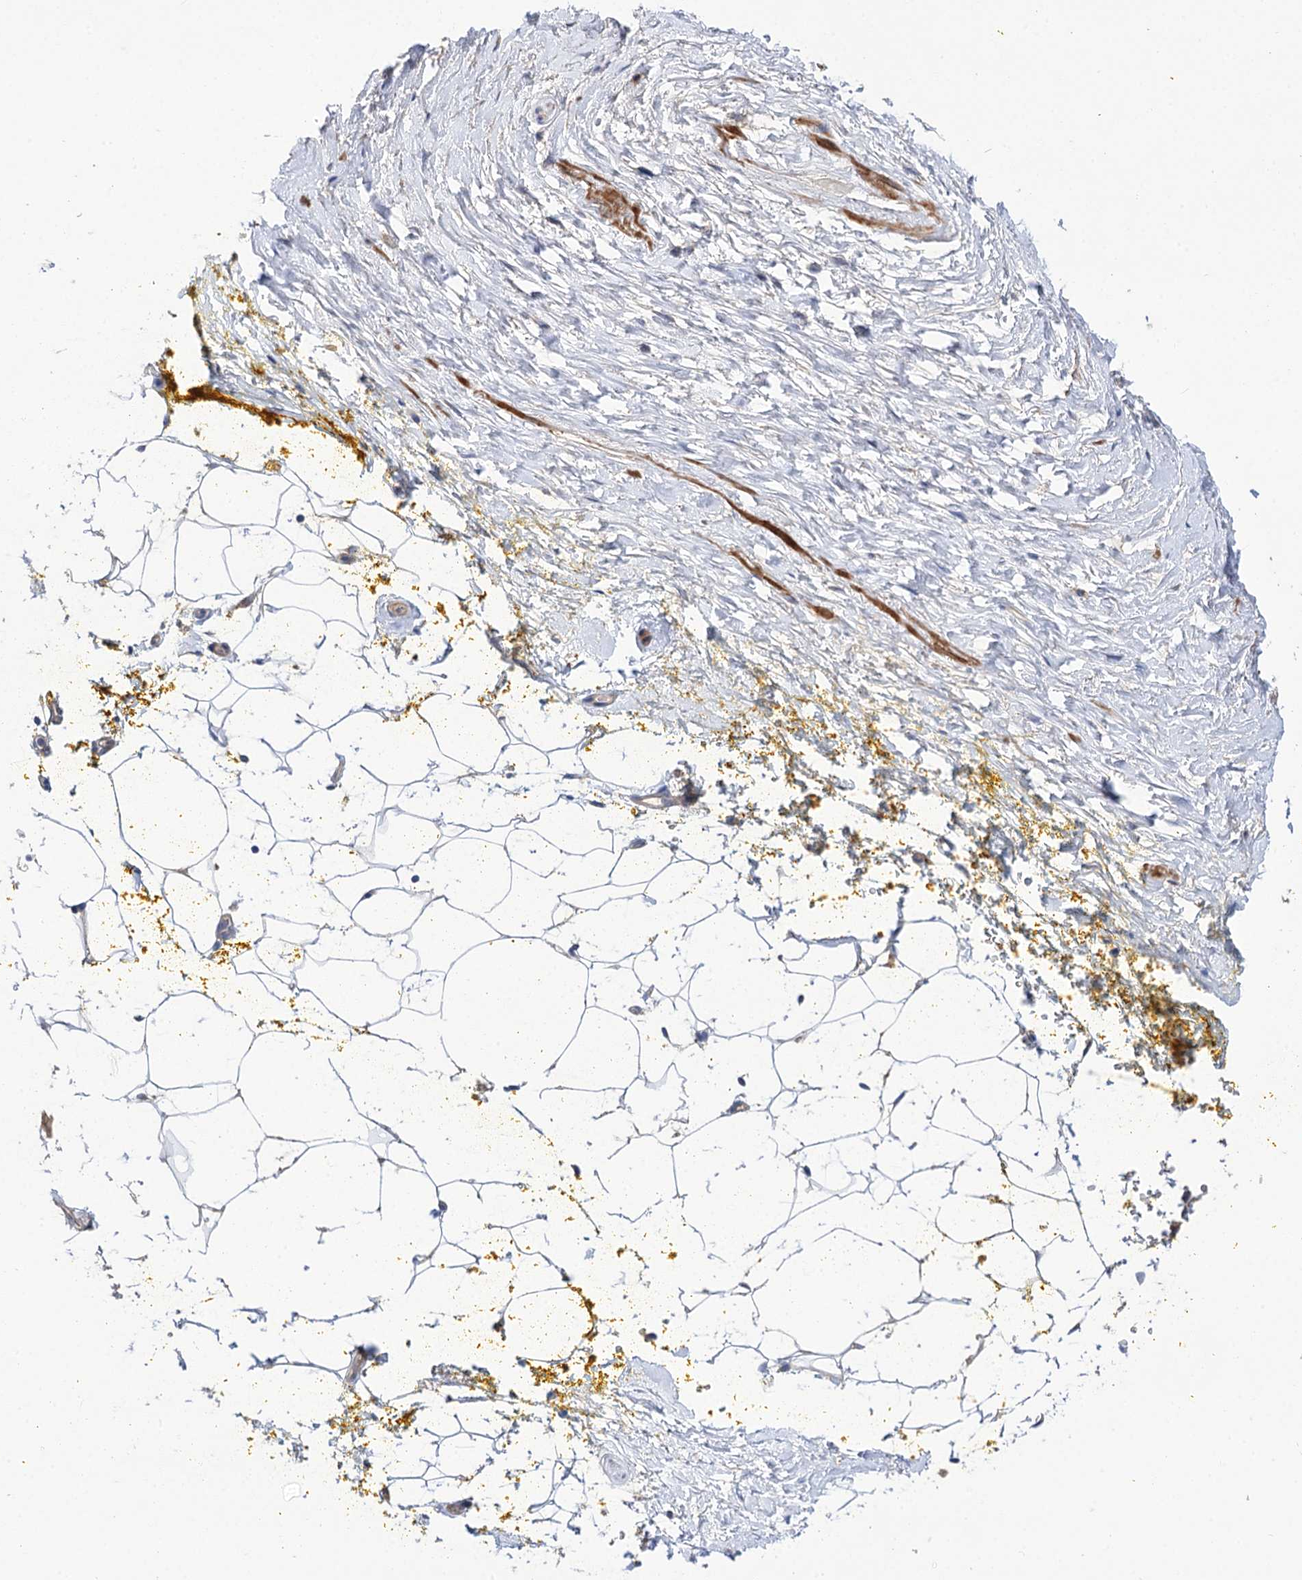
{"staining": {"intensity": "negative", "quantity": "none", "location": "none"}, "tissue": "adipose tissue", "cell_type": "Adipocytes", "image_type": "normal", "snomed": [{"axis": "morphology", "description": "Normal tissue, NOS"}, {"axis": "morphology", "description": "Adenocarcinoma, Low grade"}, {"axis": "topography", "description": "Prostate"}, {"axis": "topography", "description": "Peripheral nerve tissue"}], "caption": "High magnification brightfield microscopy of unremarkable adipose tissue stained with DAB (brown) and counterstained with hematoxylin (blue): adipocytes show no significant expression. The staining is performed using DAB brown chromogen with nuclei counter-stained in using hematoxylin.", "gene": "NUDCD2", "patient": {"sex": "male", "age": 63}}